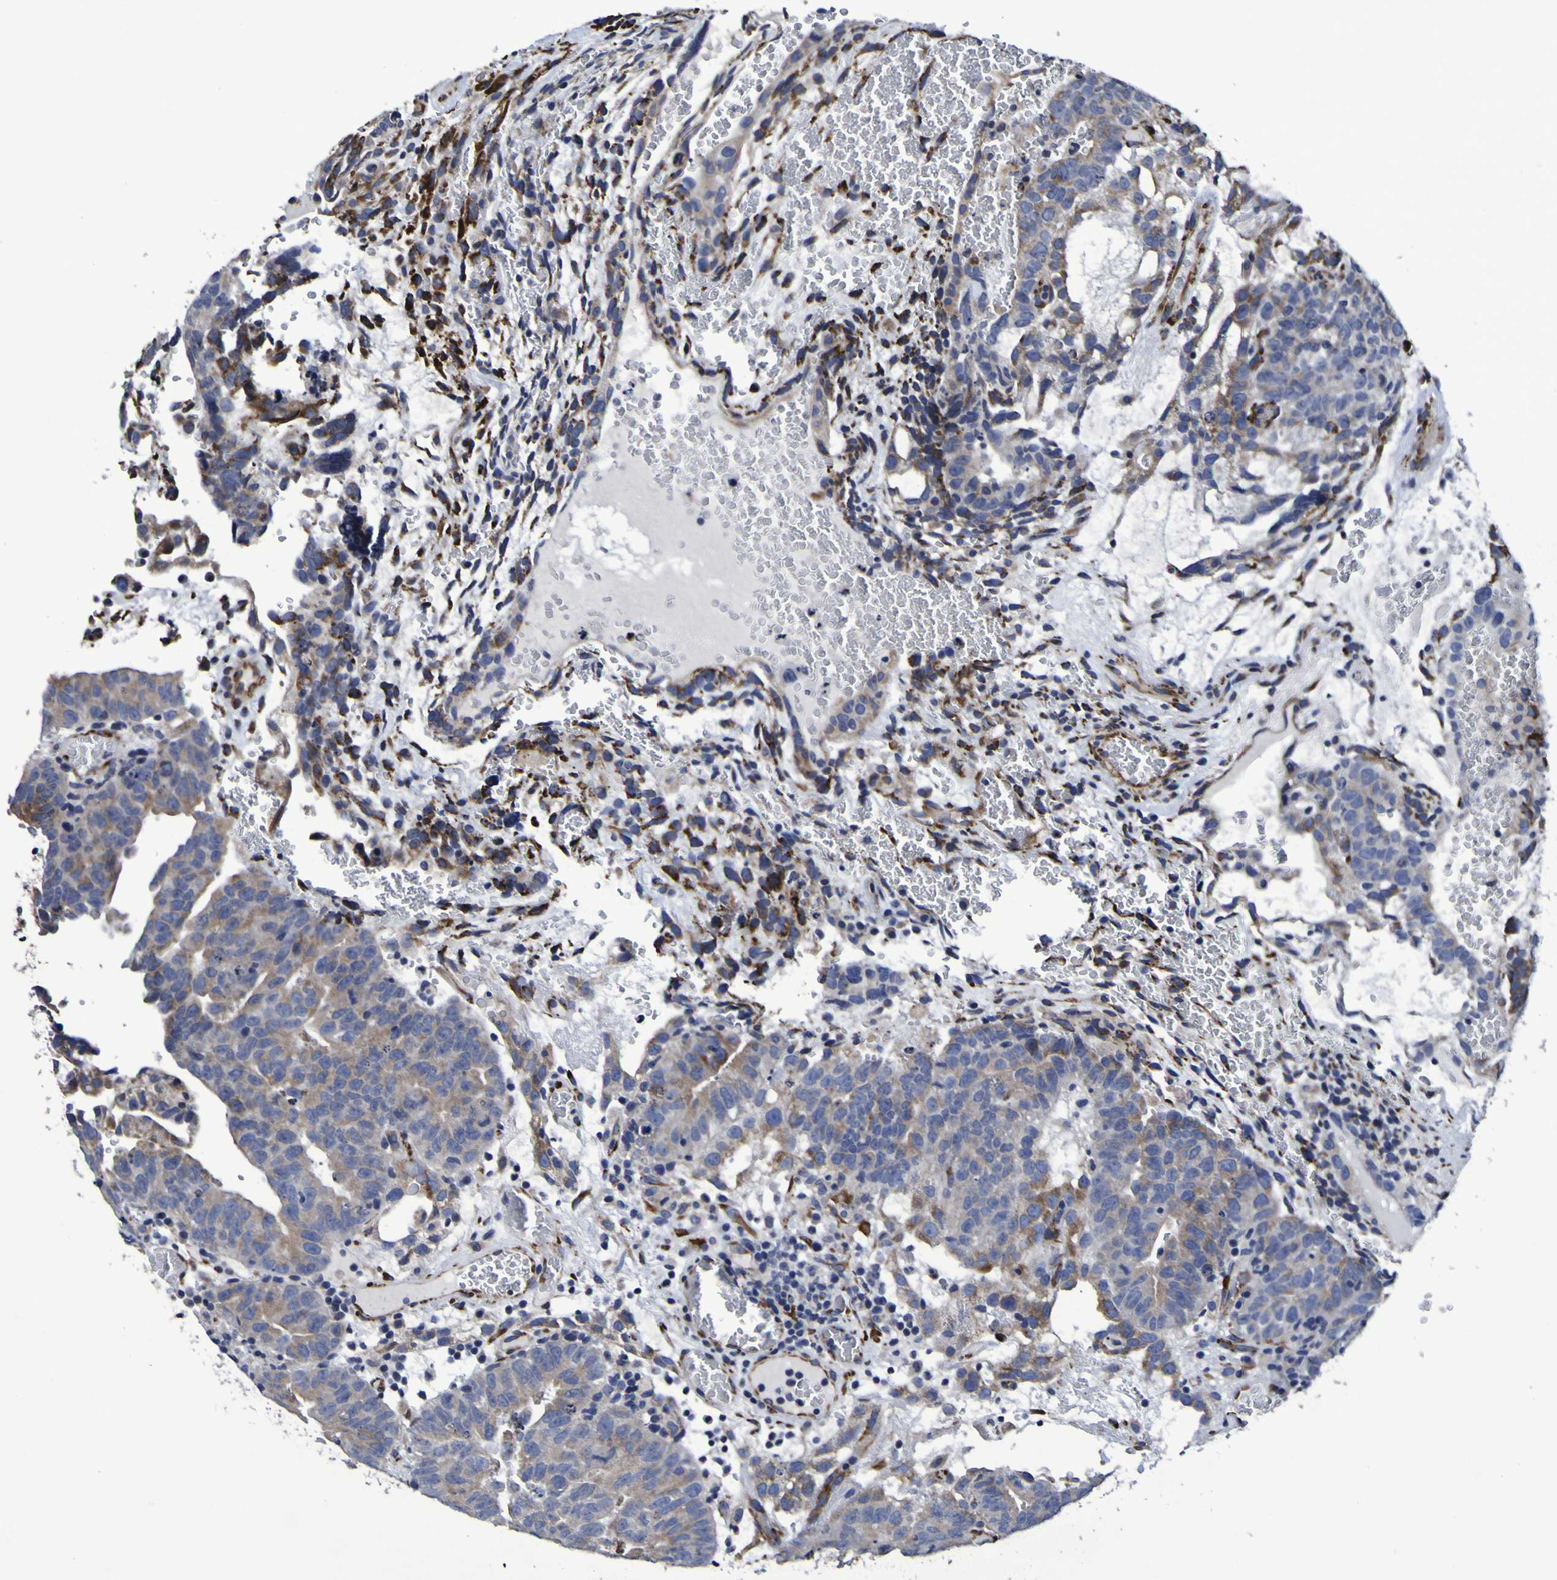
{"staining": {"intensity": "moderate", "quantity": "25%-75%", "location": "cytoplasmic/membranous"}, "tissue": "testis cancer", "cell_type": "Tumor cells", "image_type": "cancer", "snomed": [{"axis": "morphology", "description": "Seminoma, NOS"}, {"axis": "morphology", "description": "Carcinoma, Embryonal, NOS"}, {"axis": "topography", "description": "Testis"}], "caption": "Moderate cytoplasmic/membranous positivity is seen in about 25%-75% of tumor cells in testis cancer.", "gene": "P3H1", "patient": {"sex": "male", "age": 52}}